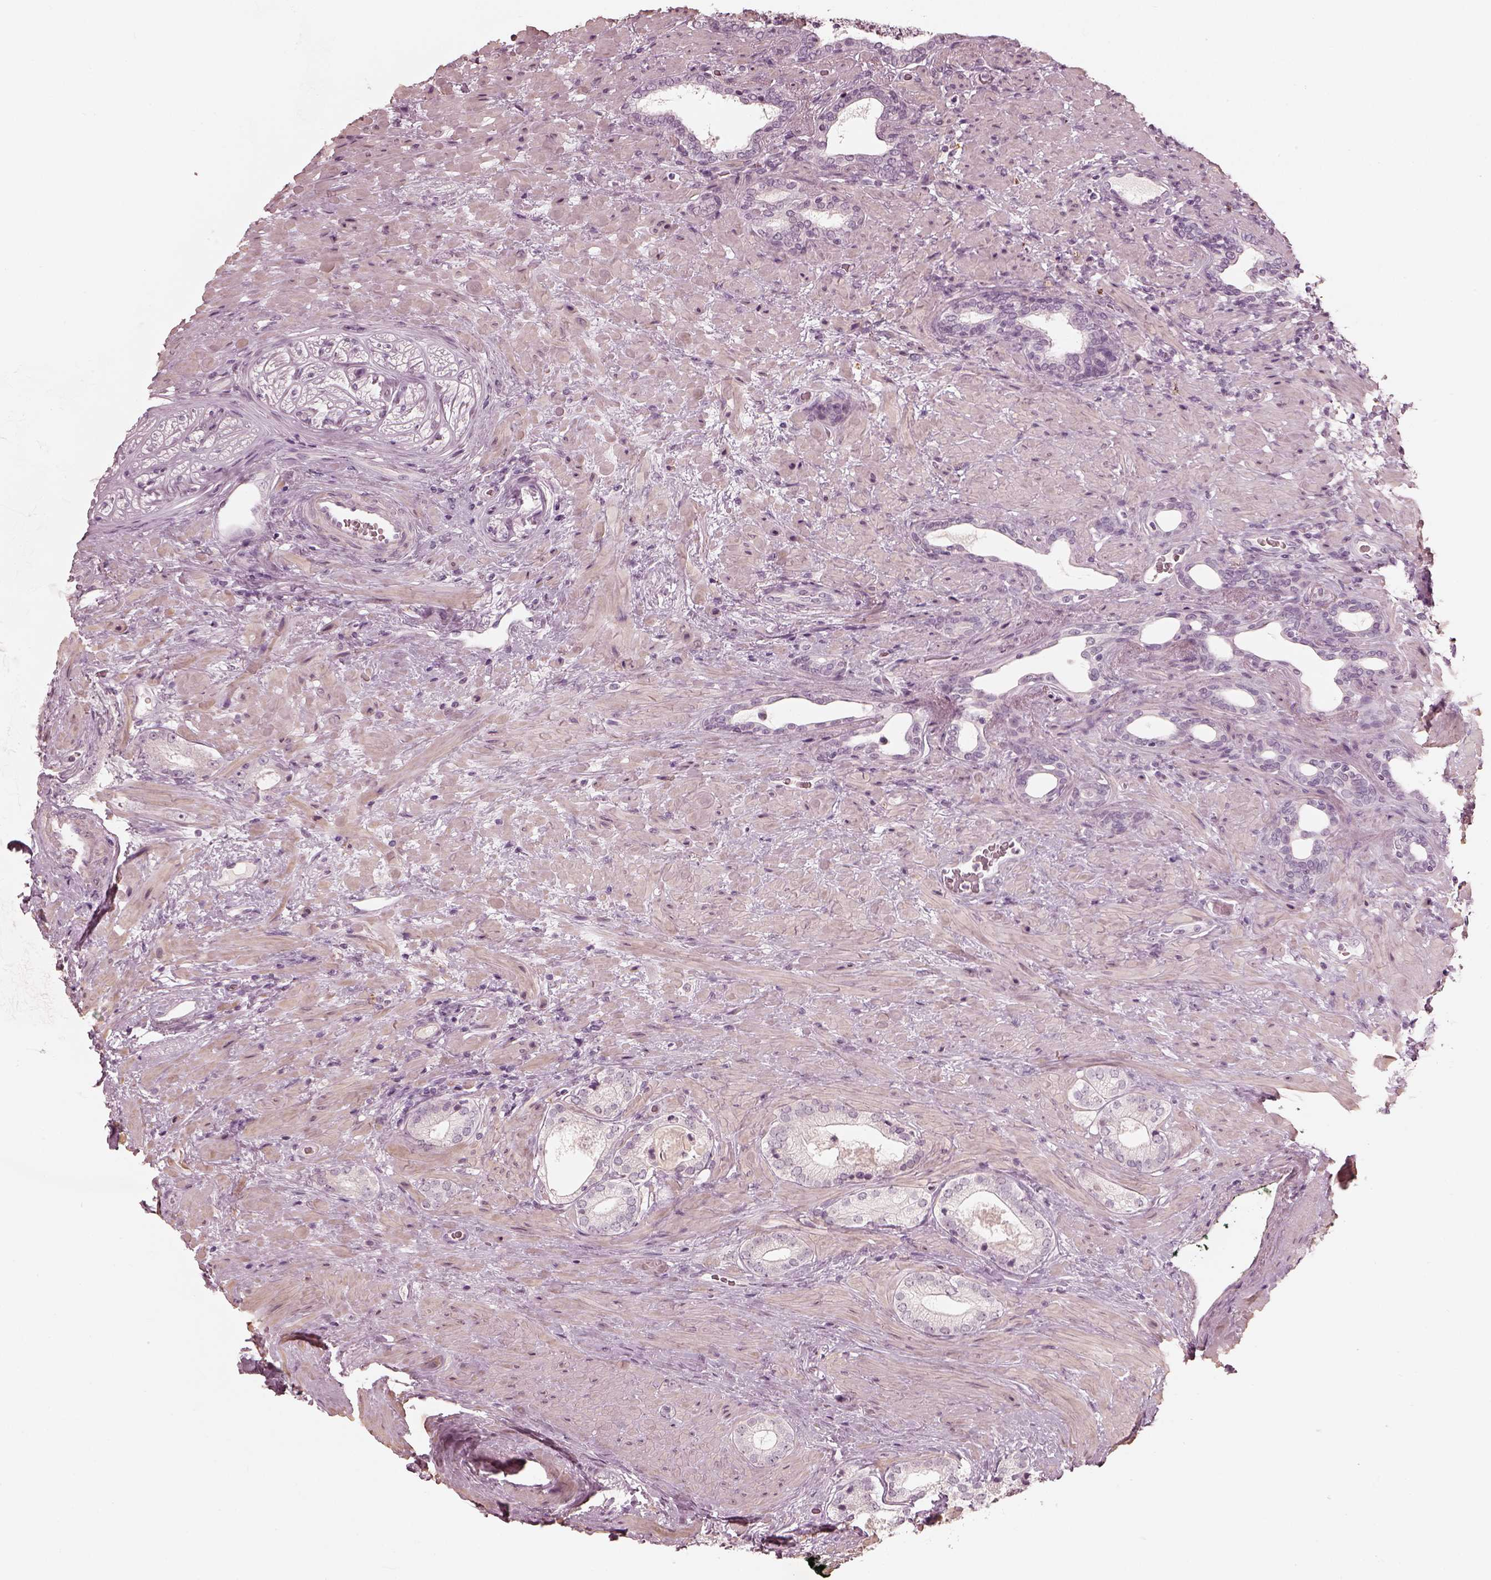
{"staining": {"intensity": "negative", "quantity": "none", "location": "none"}, "tissue": "prostate cancer", "cell_type": "Tumor cells", "image_type": "cancer", "snomed": [{"axis": "morphology", "description": "Adenocarcinoma, Low grade"}, {"axis": "topography", "description": "Prostate and seminal vesicle, NOS"}], "caption": "The micrograph shows no significant positivity in tumor cells of prostate cancer (low-grade adenocarcinoma). (Immunohistochemistry, brightfield microscopy, high magnification).", "gene": "ADRB3", "patient": {"sex": "male", "age": 61}}